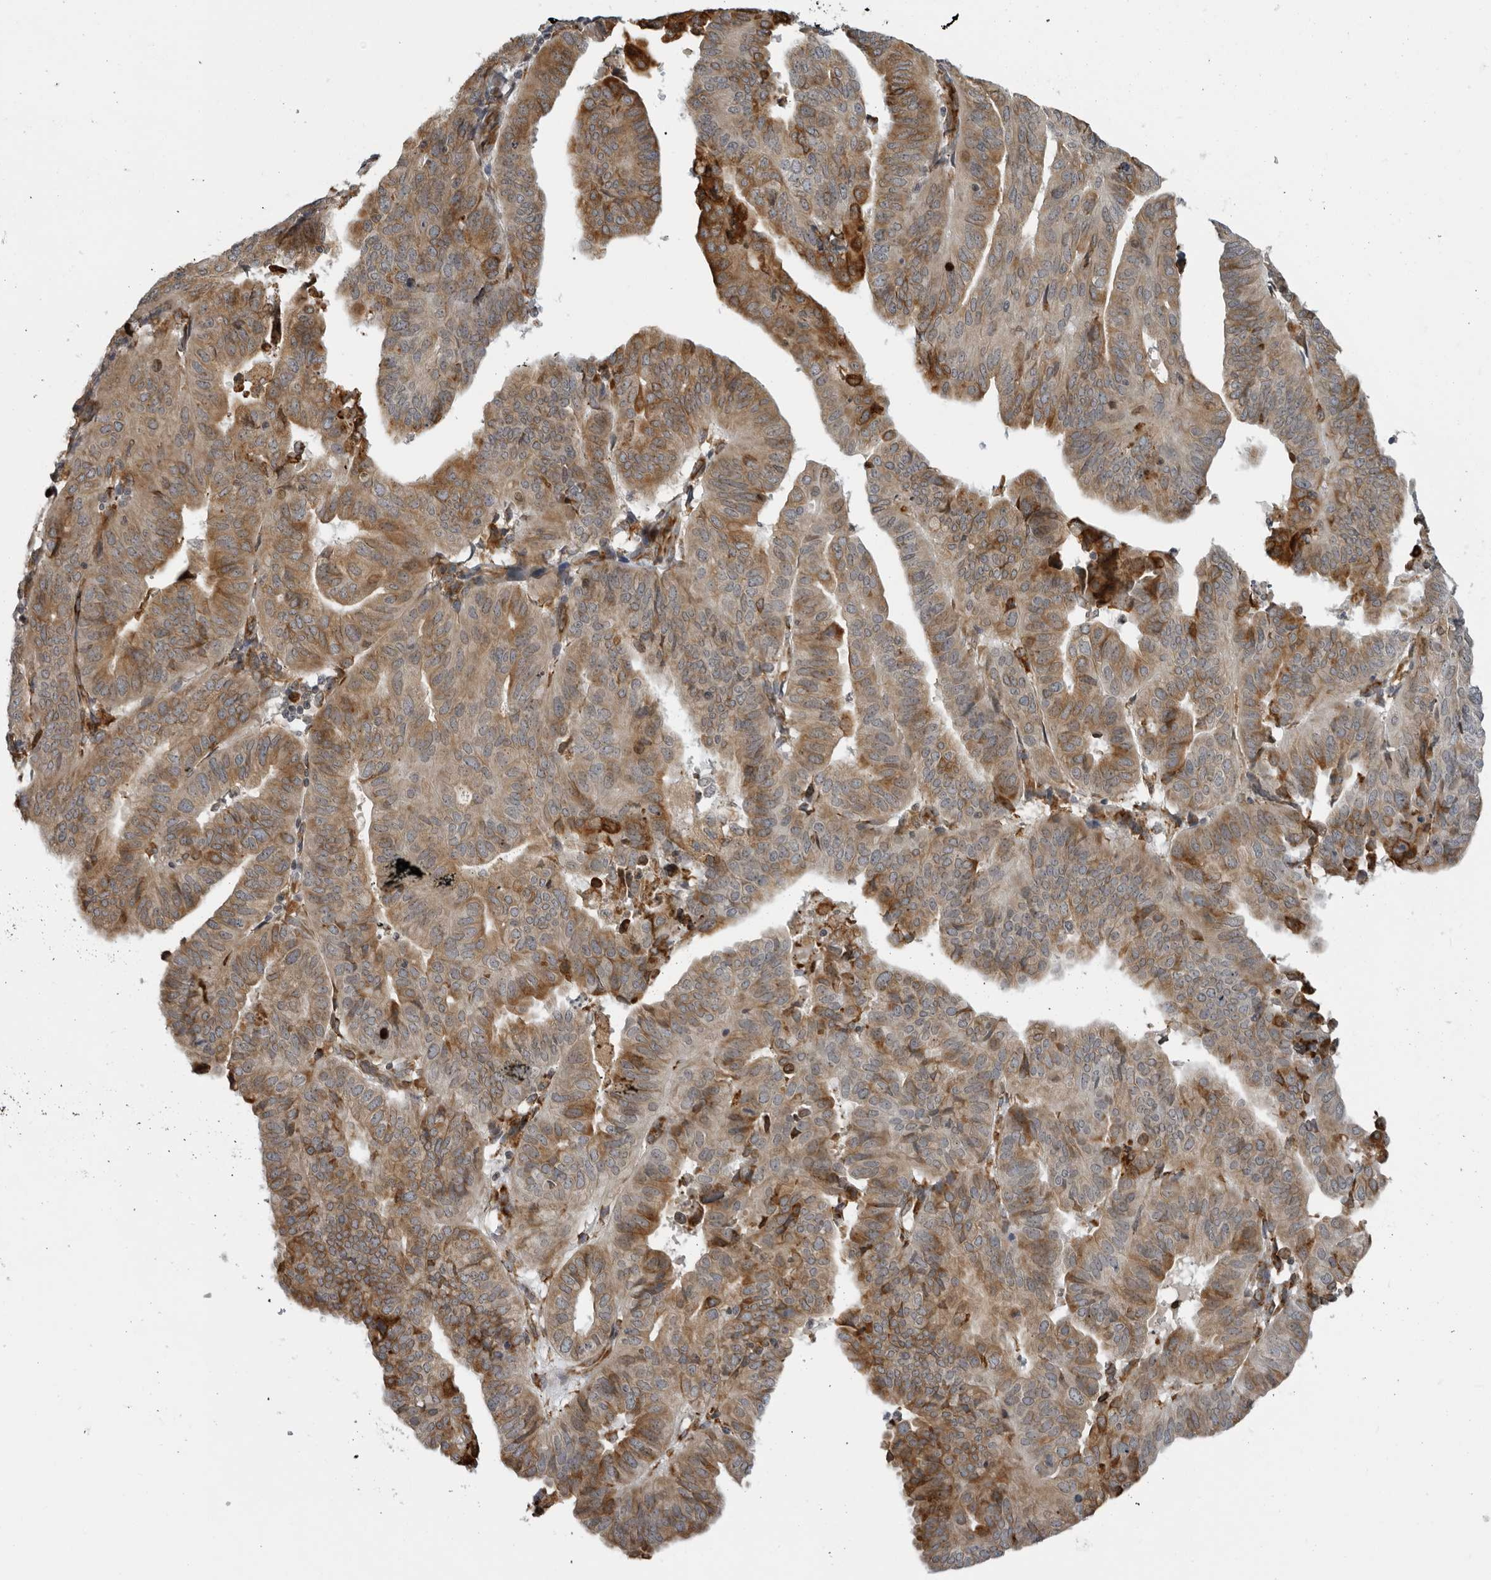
{"staining": {"intensity": "strong", "quantity": ">75%", "location": "cytoplasmic/membranous"}, "tissue": "endometrial cancer", "cell_type": "Tumor cells", "image_type": "cancer", "snomed": [{"axis": "morphology", "description": "Adenocarcinoma, NOS"}, {"axis": "topography", "description": "Uterus"}], "caption": "Human adenocarcinoma (endometrial) stained with a brown dye reveals strong cytoplasmic/membranous positive positivity in about >75% of tumor cells.", "gene": "ALPK2", "patient": {"sex": "female", "age": 77}}